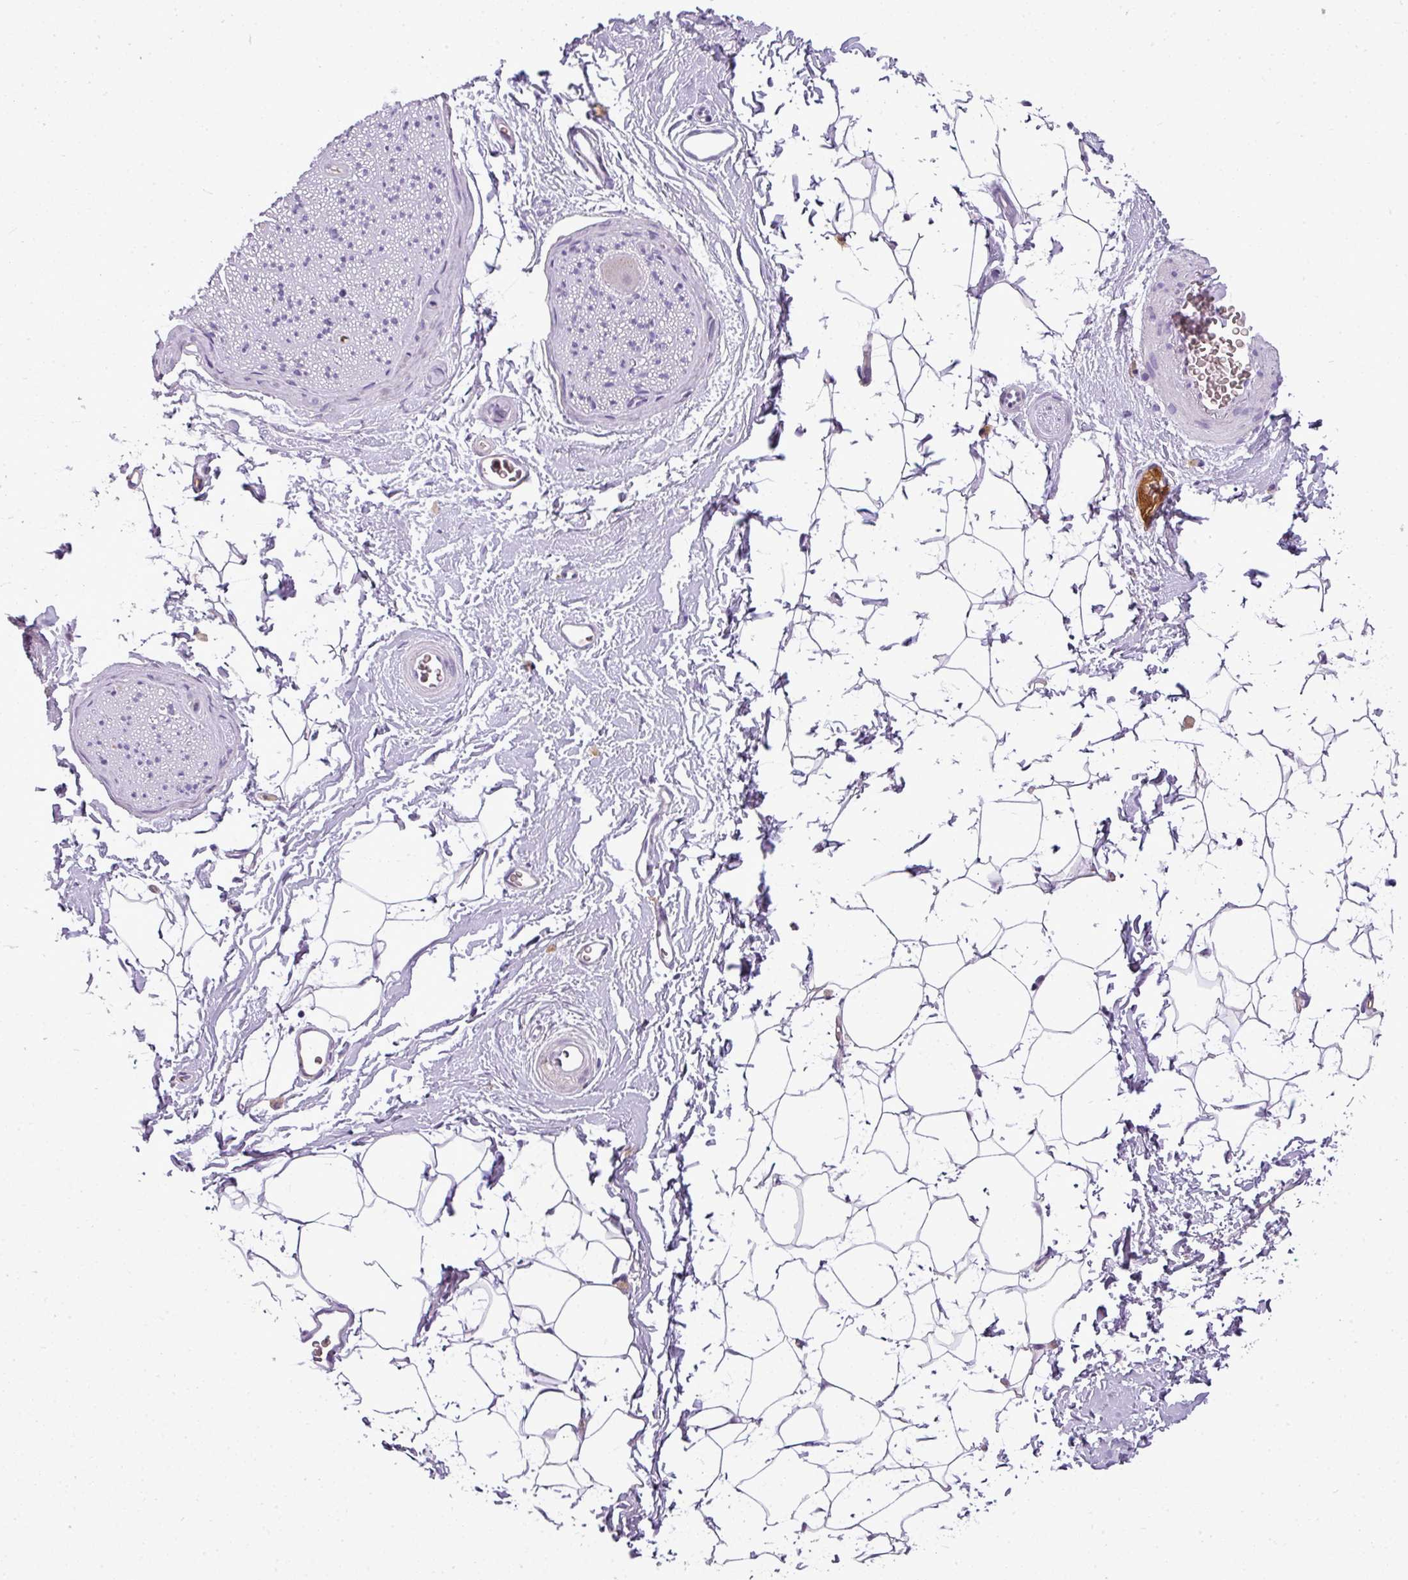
{"staining": {"intensity": "negative", "quantity": "none", "location": "none"}, "tissue": "adipose tissue", "cell_type": "Adipocytes", "image_type": "normal", "snomed": [{"axis": "morphology", "description": "Normal tissue, NOS"}, {"axis": "morphology", "description": "Adenocarcinoma, High grade"}, {"axis": "topography", "description": "Prostate"}, {"axis": "topography", "description": "Peripheral nerve tissue"}], "caption": "Immunohistochemistry (IHC) image of benign adipose tissue: human adipose tissue stained with DAB (3,3'-diaminobenzidine) shows no significant protein staining in adipocytes. (DAB IHC with hematoxylin counter stain).", "gene": "C4A", "patient": {"sex": "male", "age": 68}}